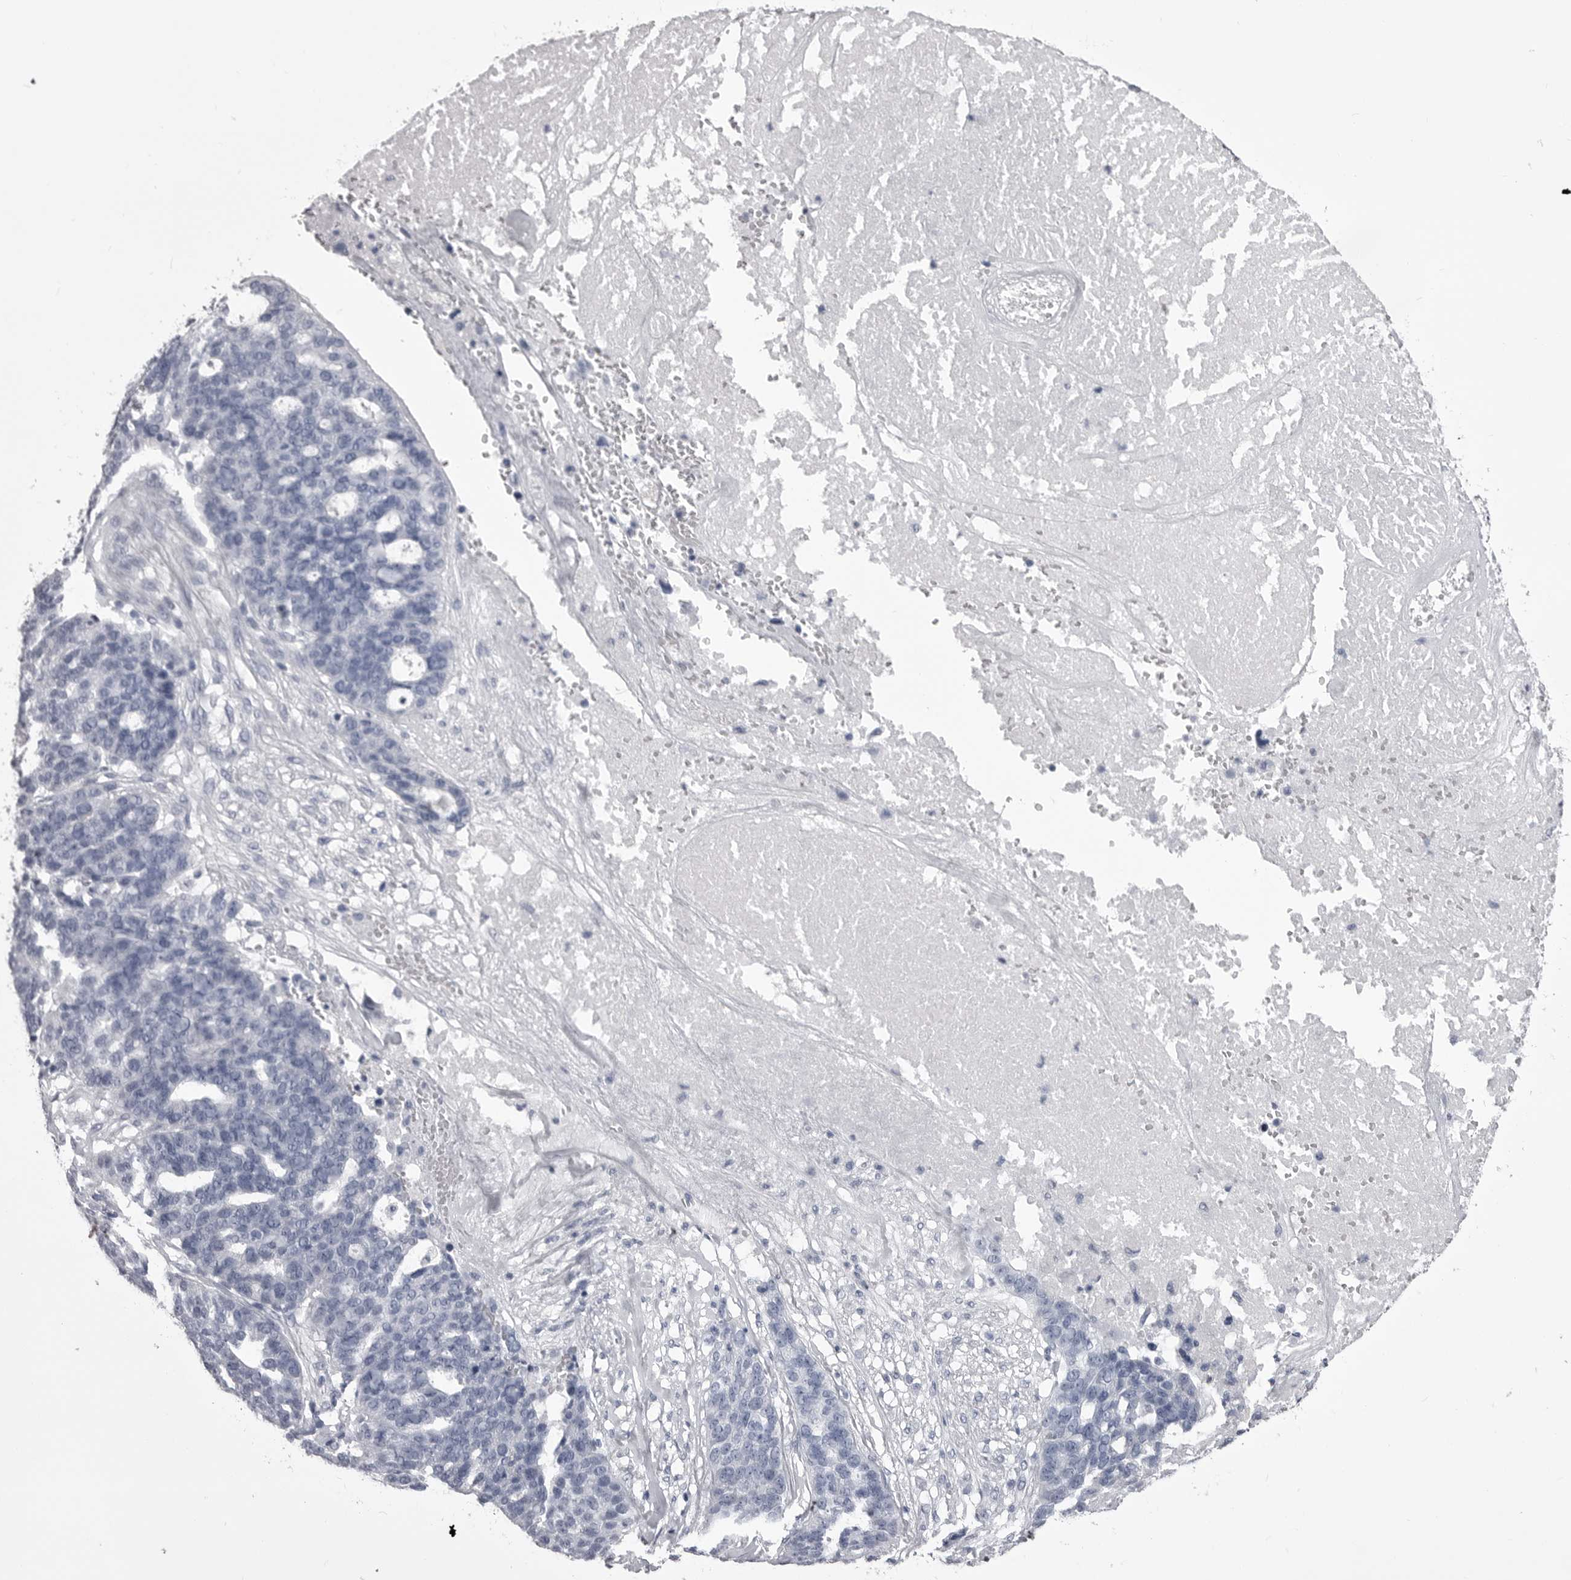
{"staining": {"intensity": "negative", "quantity": "none", "location": "none"}, "tissue": "ovarian cancer", "cell_type": "Tumor cells", "image_type": "cancer", "snomed": [{"axis": "morphology", "description": "Cystadenocarcinoma, serous, NOS"}, {"axis": "topography", "description": "Ovary"}], "caption": "IHC image of neoplastic tissue: human serous cystadenocarcinoma (ovarian) stained with DAB shows no significant protein expression in tumor cells.", "gene": "ANK2", "patient": {"sex": "female", "age": 59}}